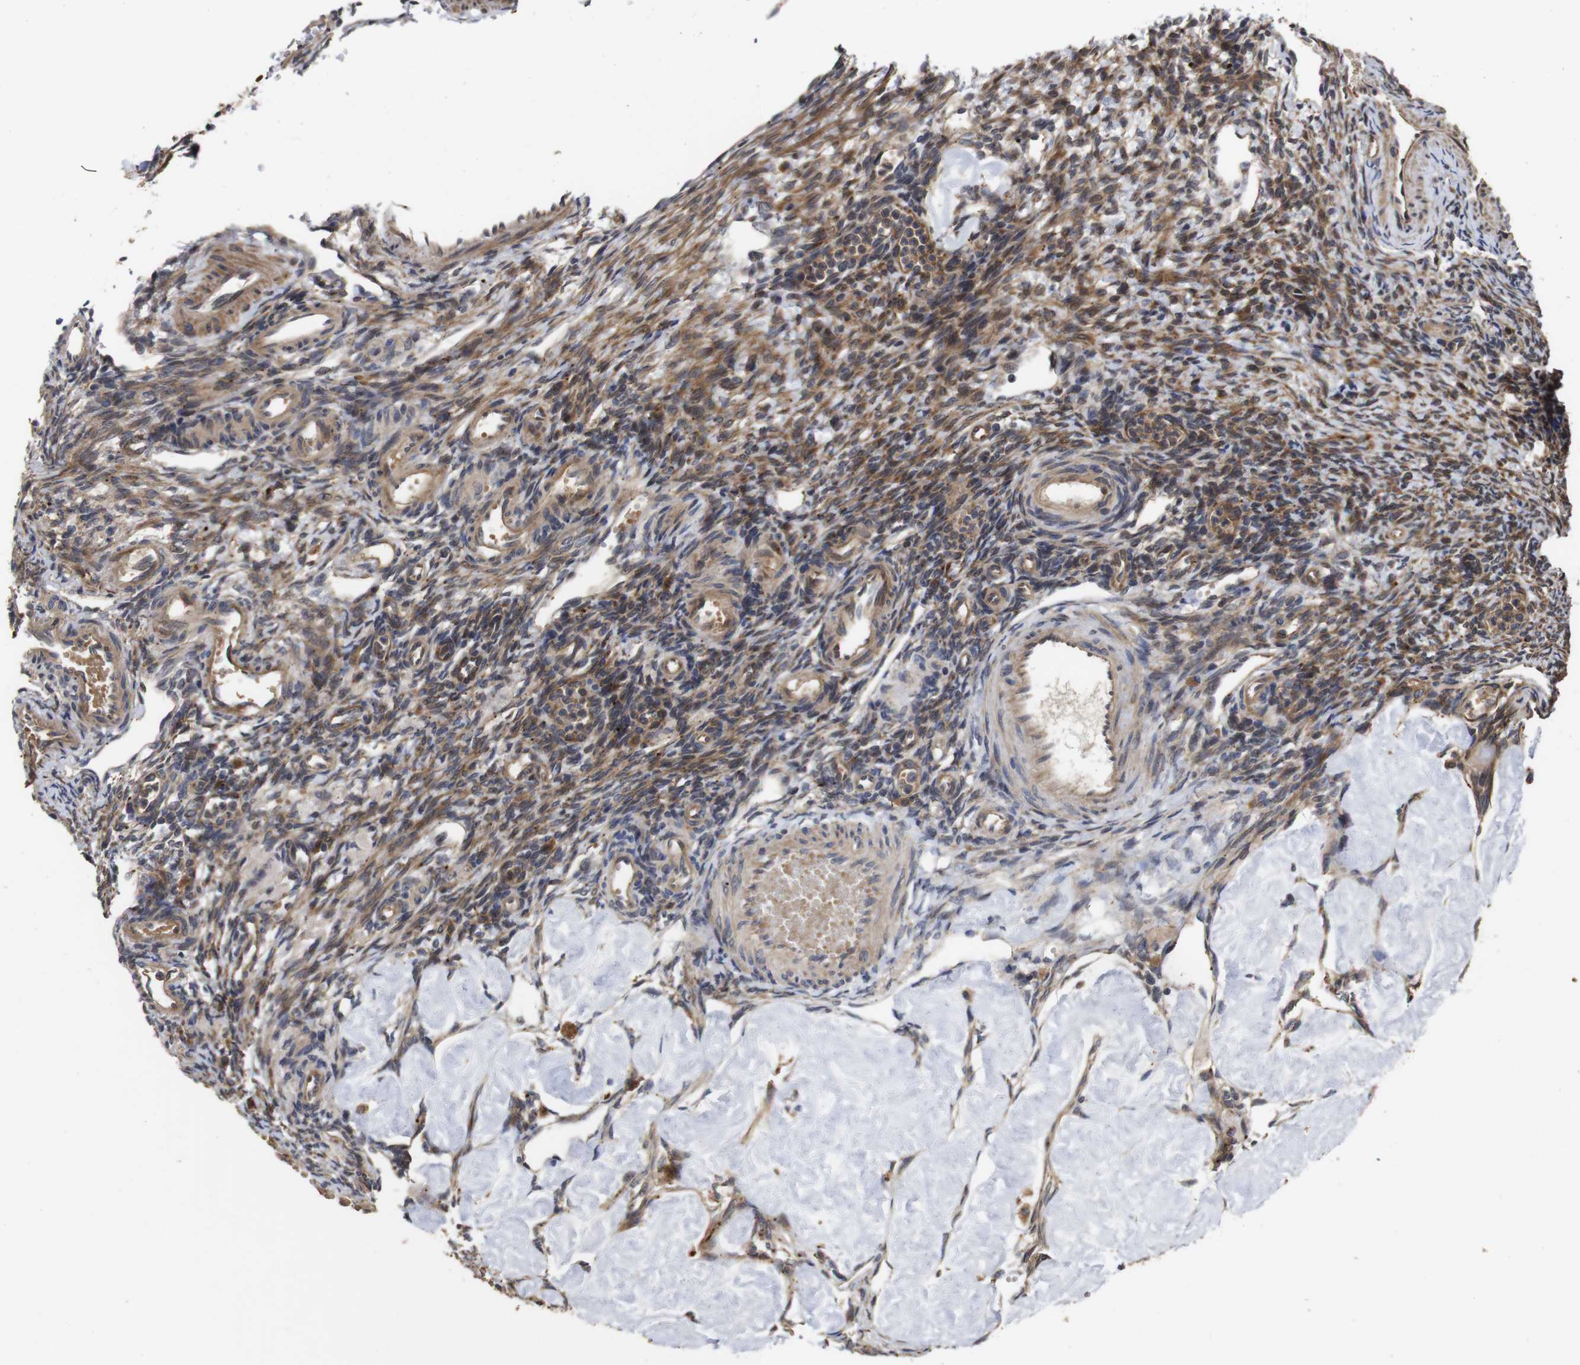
{"staining": {"intensity": "moderate", "quantity": "25%-75%", "location": "cytoplasmic/membranous"}, "tissue": "ovary", "cell_type": "Ovarian stroma cells", "image_type": "normal", "snomed": [{"axis": "morphology", "description": "Normal tissue, NOS"}, {"axis": "topography", "description": "Ovary"}], "caption": "Immunohistochemistry photomicrograph of unremarkable ovary: ovary stained using IHC reveals medium levels of moderate protein expression localized specifically in the cytoplasmic/membranous of ovarian stroma cells, appearing as a cytoplasmic/membranous brown color.", "gene": "PTPN14", "patient": {"sex": "female", "age": 33}}